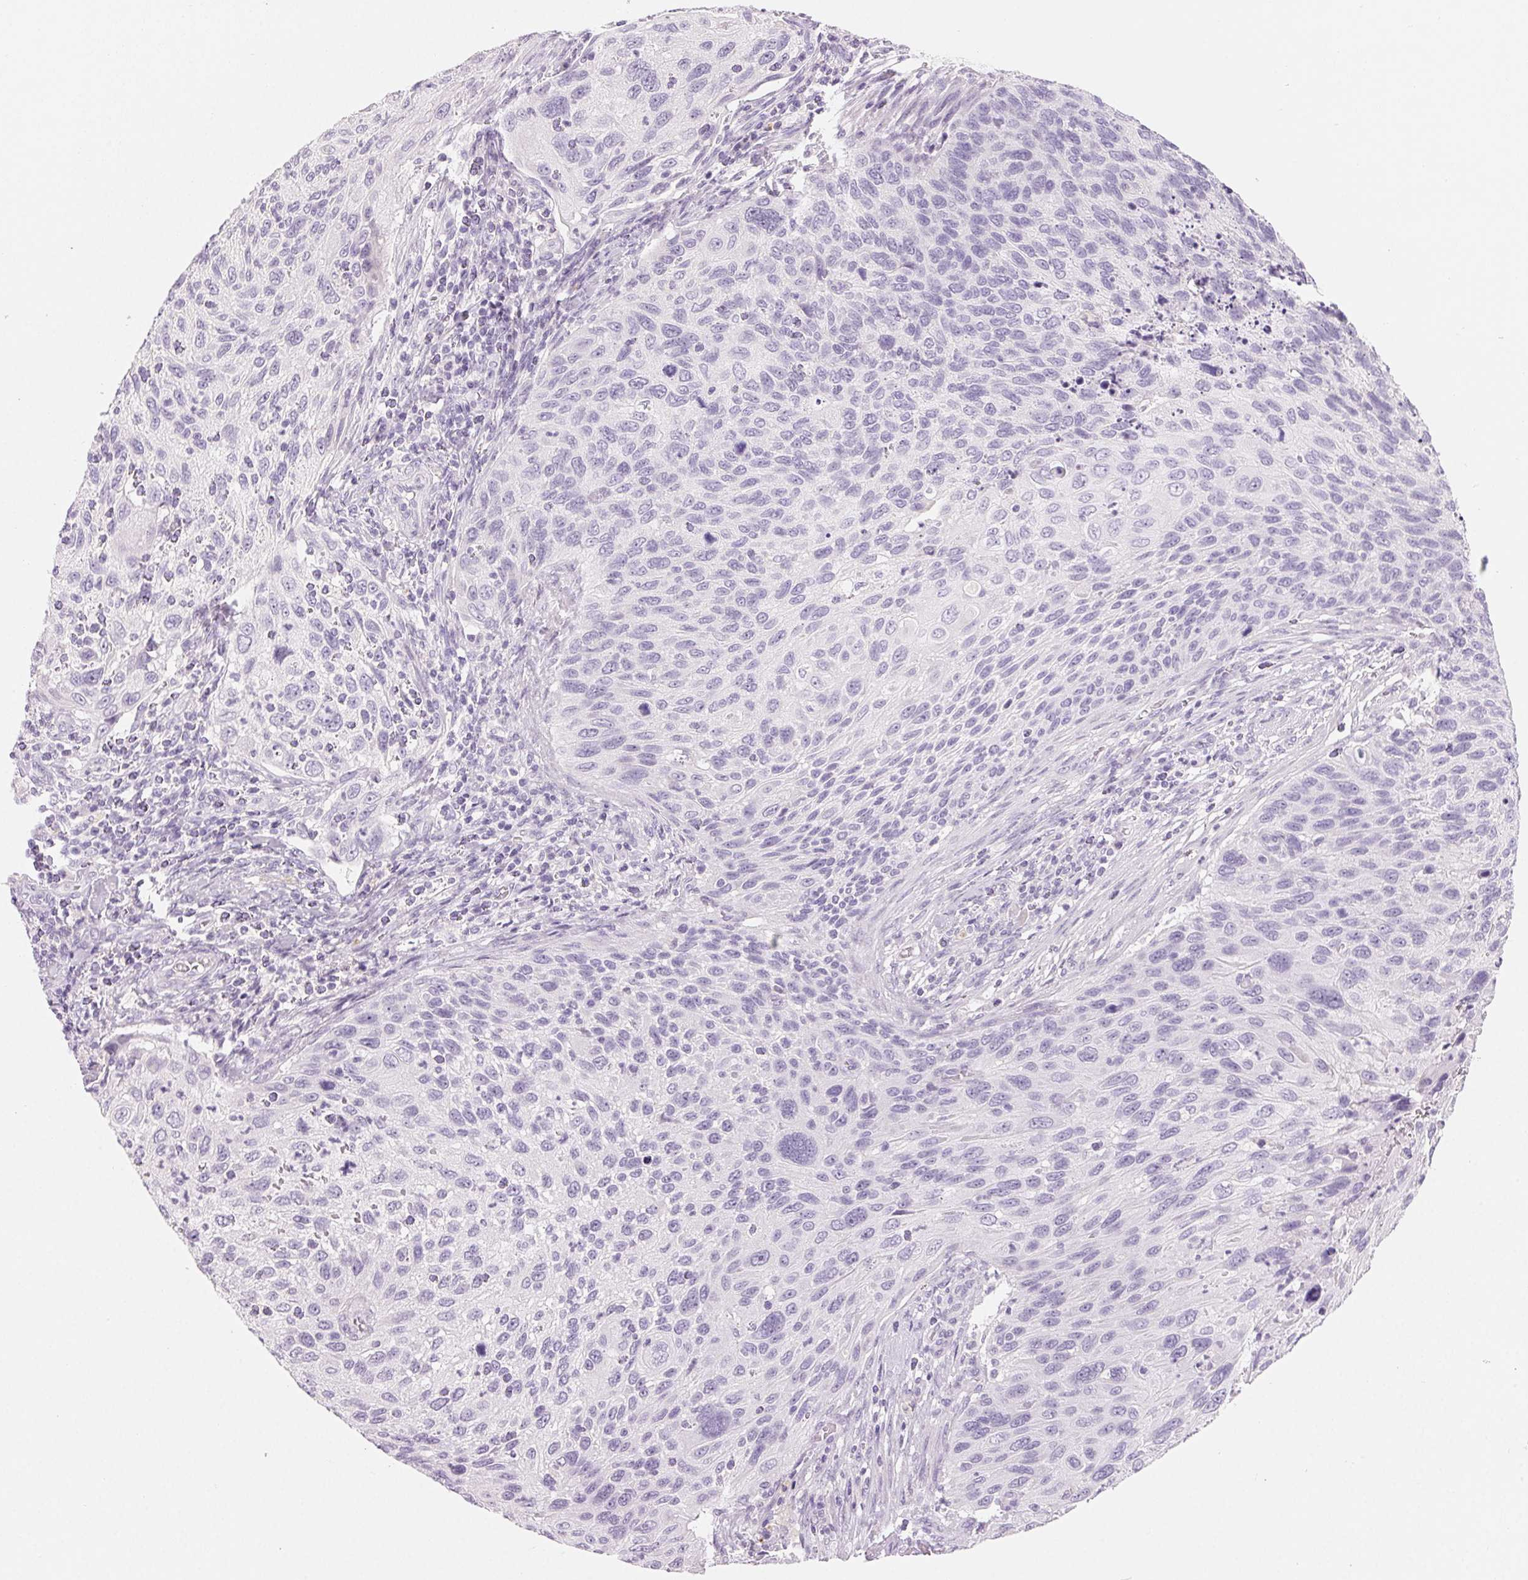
{"staining": {"intensity": "negative", "quantity": "none", "location": "none"}, "tissue": "cervical cancer", "cell_type": "Tumor cells", "image_type": "cancer", "snomed": [{"axis": "morphology", "description": "Squamous cell carcinoma, NOS"}, {"axis": "topography", "description": "Cervix"}], "caption": "This micrograph is of cervical cancer (squamous cell carcinoma) stained with immunohistochemistry to label a protein in brown with the nuclei are counter-stained blue. There is no expression in tumor cells.", "gene": "SPACA5B", "patient": {"sex": "female", "age": 70}}